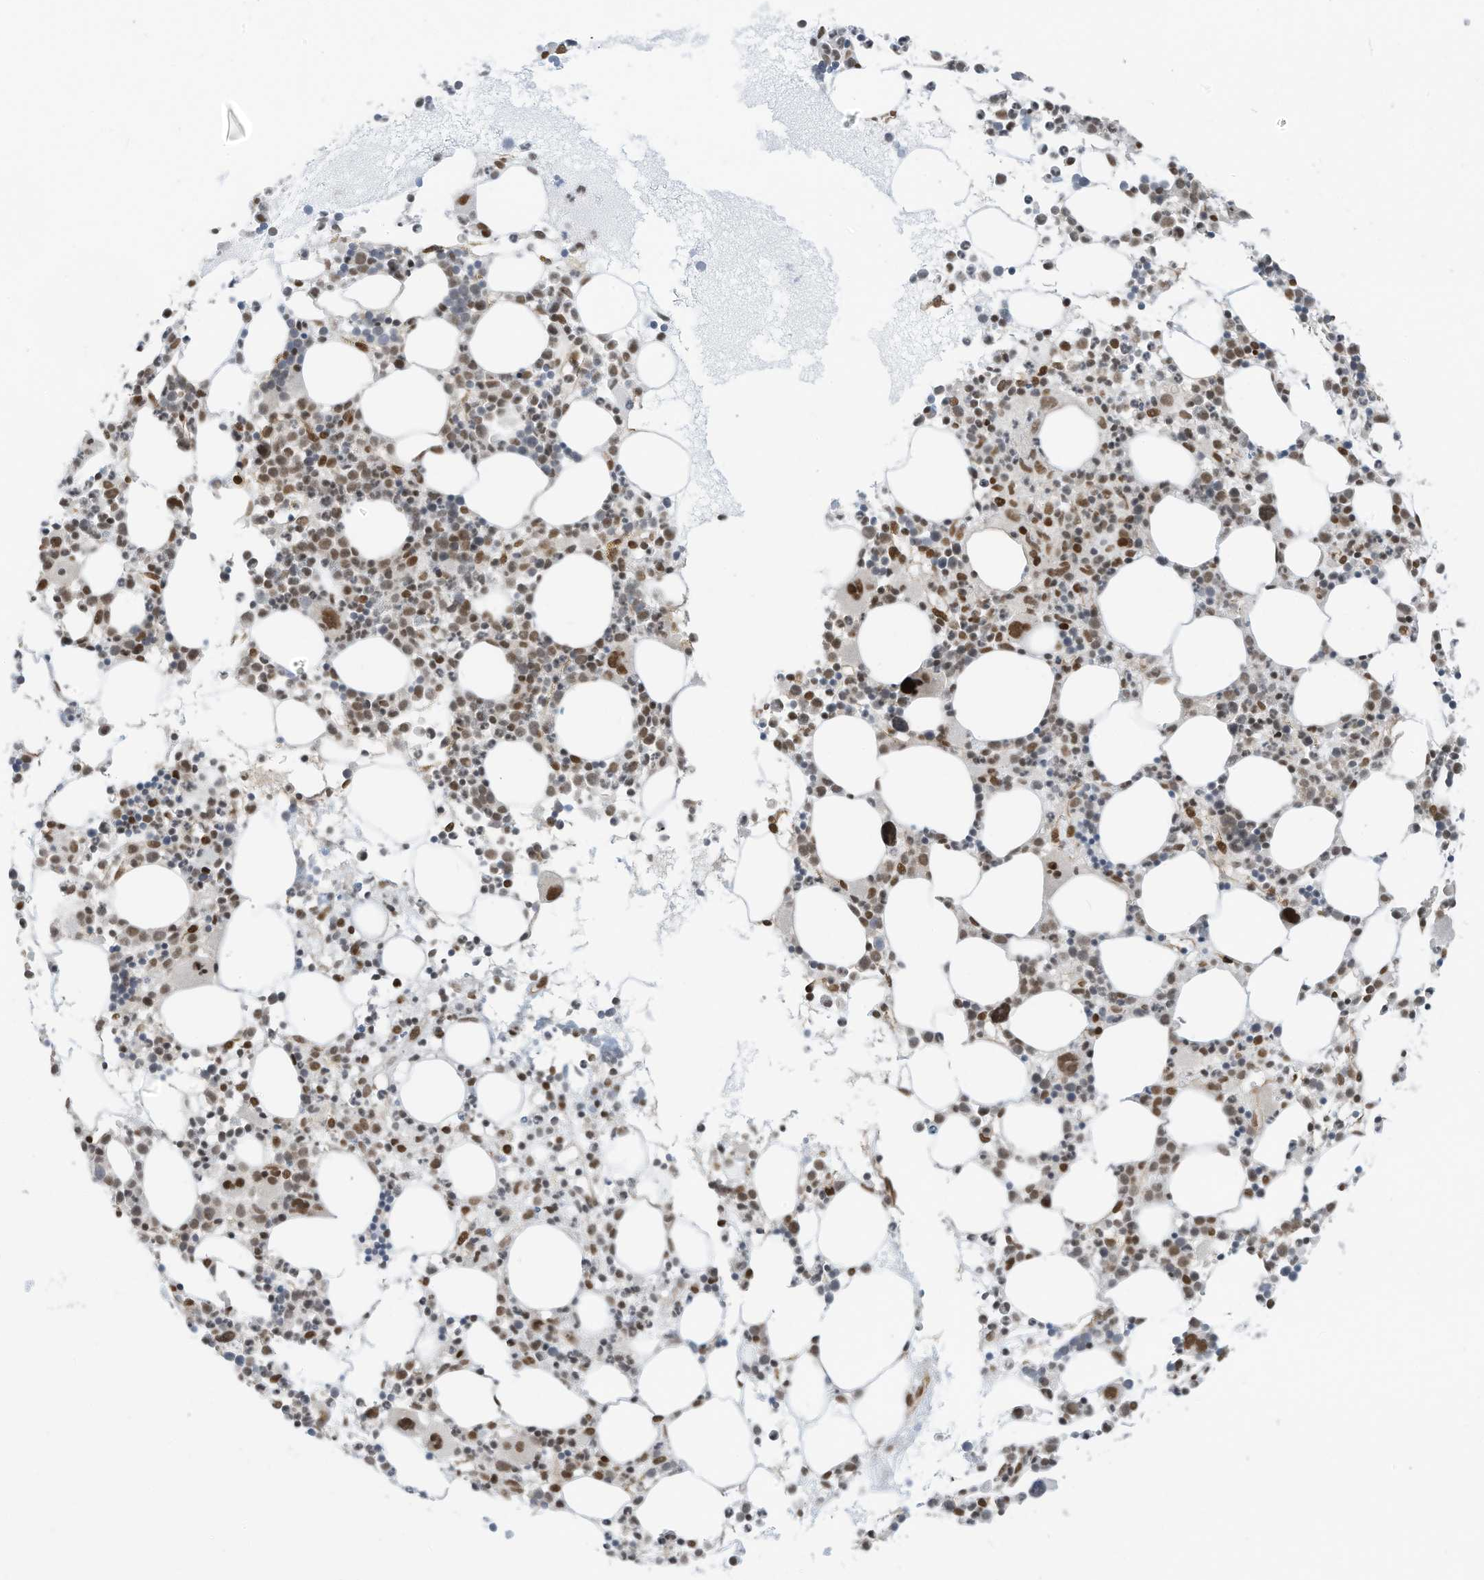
{"staining": {"intensity": "moderate", "quantity": ">75%", "location": "nuclear"}, "tissue": "bone marrow", "cell_type": "Hematopoietic cells", "image_type": "normal", "snomed": [{"axis": "morphology", "description": "Normal tissue, NOS"}, {"axis": "topography", "description": "Bone marrow"}], "caption": "The micrograph reveals immunohistochemical staining of benign bone marrow. There is moderate nuclear staining is present in approximately >75% of hematopoietic cells.", "gene": "AURKAIP1", "patient": {"sex": "female", "age": 62}}